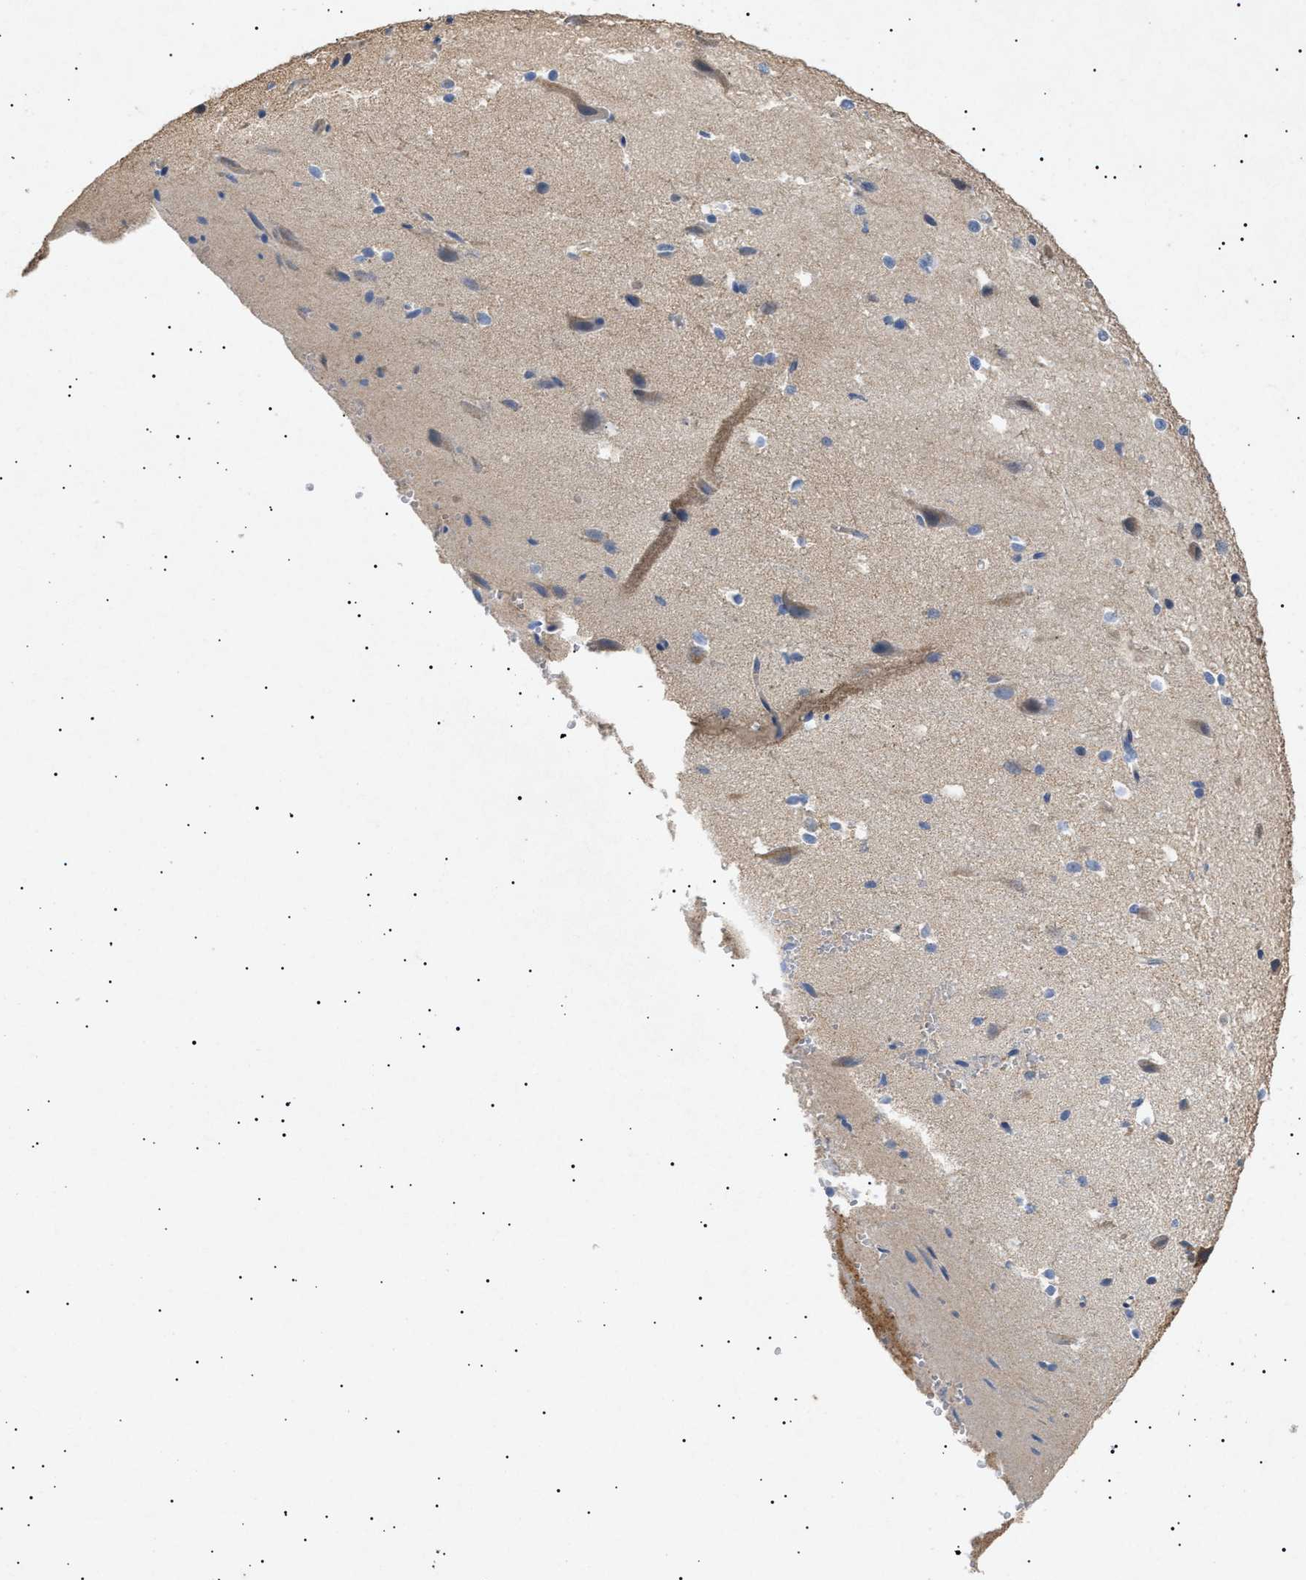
{"staining": {"intensity": "negative", "quantity": "none", "location": "none"}, "tissue": "cerebral cortex", "cell_type": "Endothelial cells", "image_type": "normal", "snomed": [{"axis": "morphology", "description": "Normal tissue, NOS"}, {"axis": "morphology", "description": "Developmental malformation"}, {"axis": "topography", "description": "Cerebral cortex"}], "caption": "Micrograph shows no significant protein positivity in endothelial cells of unremarkable cerebral cortex.", "gene": "SIRT5", "patient": {"sex": "female", "age": 30}}